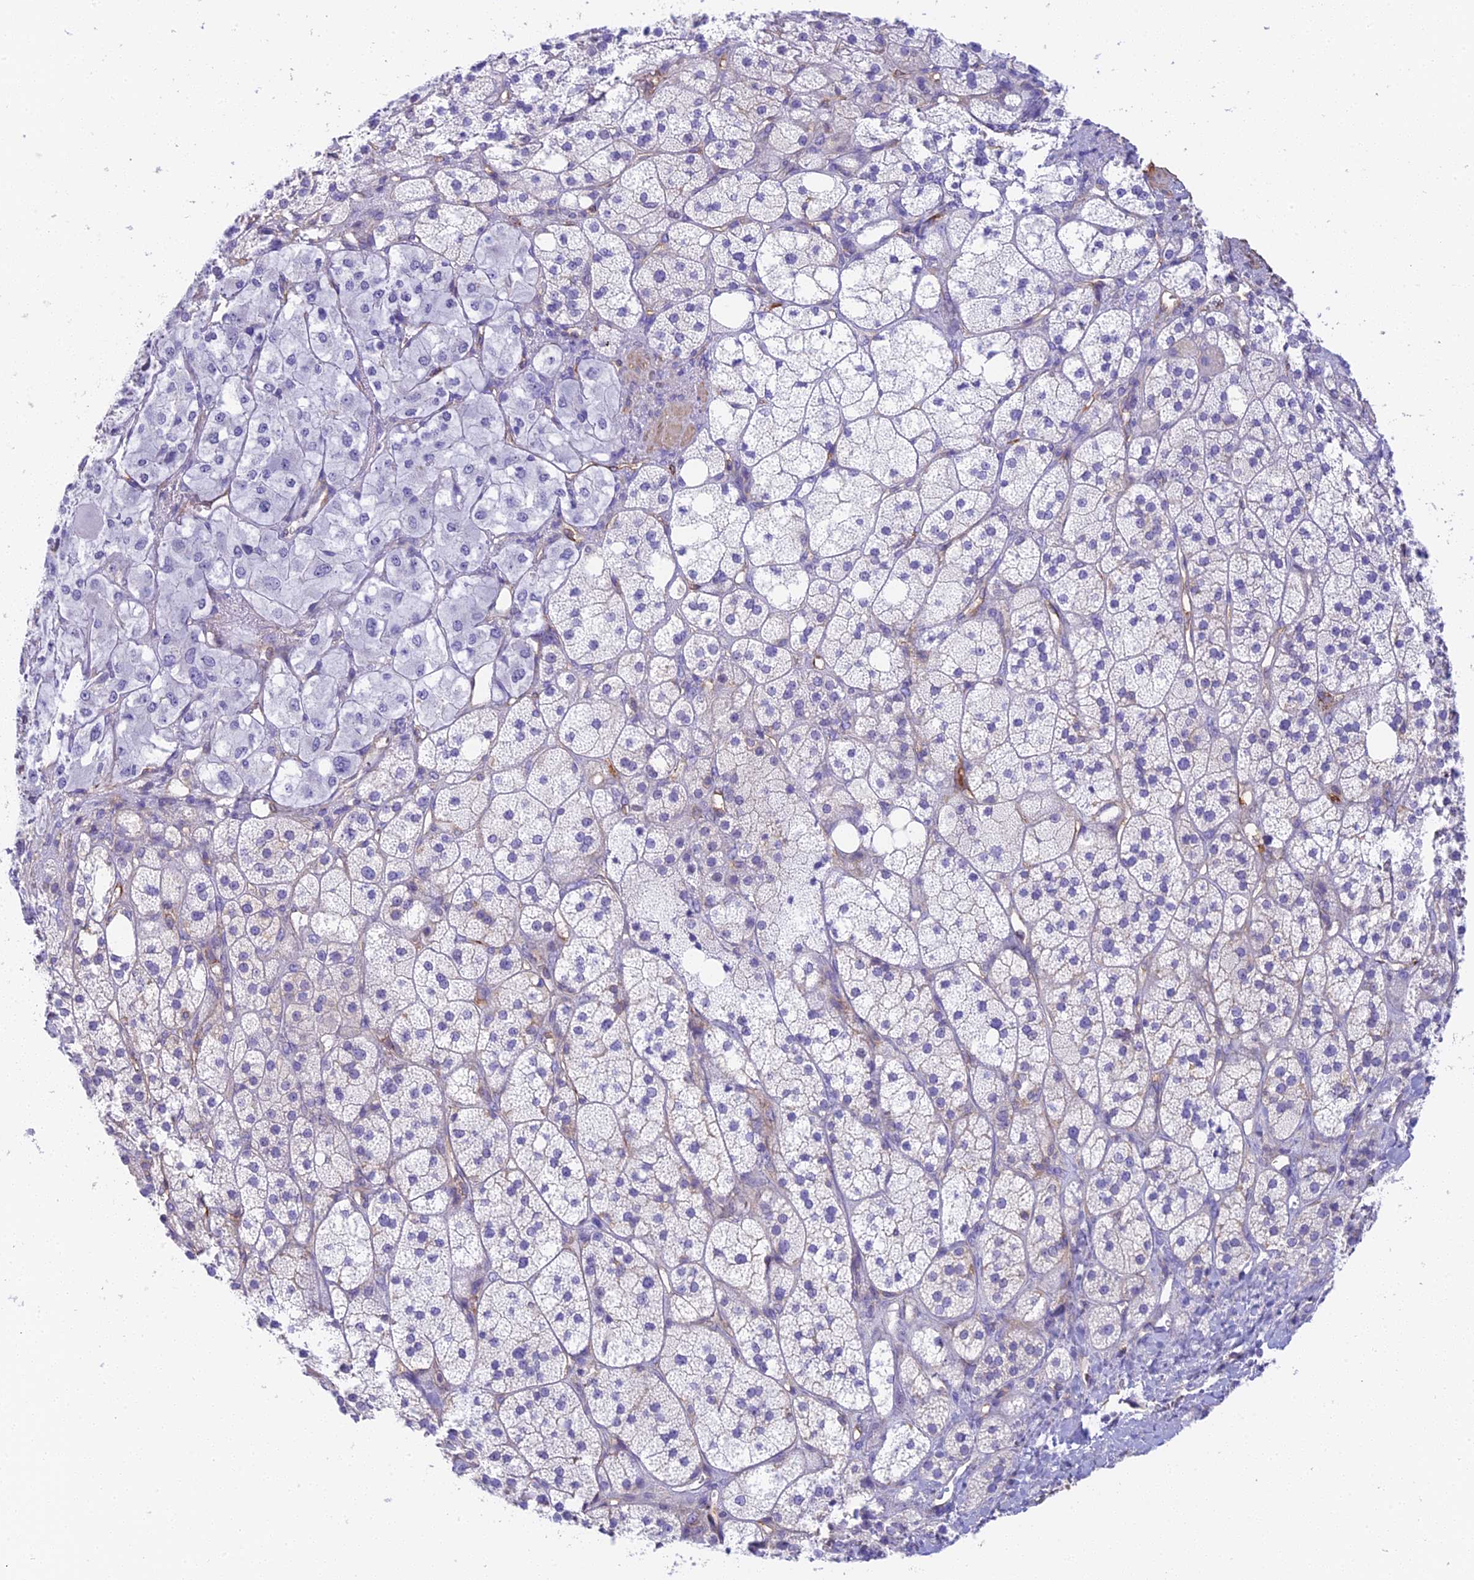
{"staining": {"intensity": "negative", "quantity": "none", "location": "none"}, "tissue": "adrenal gland", "cell_type": "Glandular cells", "image_type": "normal", "snomed": [{"axis": "morphology", "description": "Normal tissue, NOS"}, {"axis": "topography", "description": "Adrenal gland"}], "caption": "IHC photomicrograph of benign adrenal gland: human adrenal gland stained with DAB reveals no significant protein expression in glandular cells. The staining is performed using DAB (3,3'-diaminobenzidine) brown chromogen with nuclei counter-stained in using hematoxylin.", "gene": "HOMER3", "patient": {"sex": "male", "age": 61}}